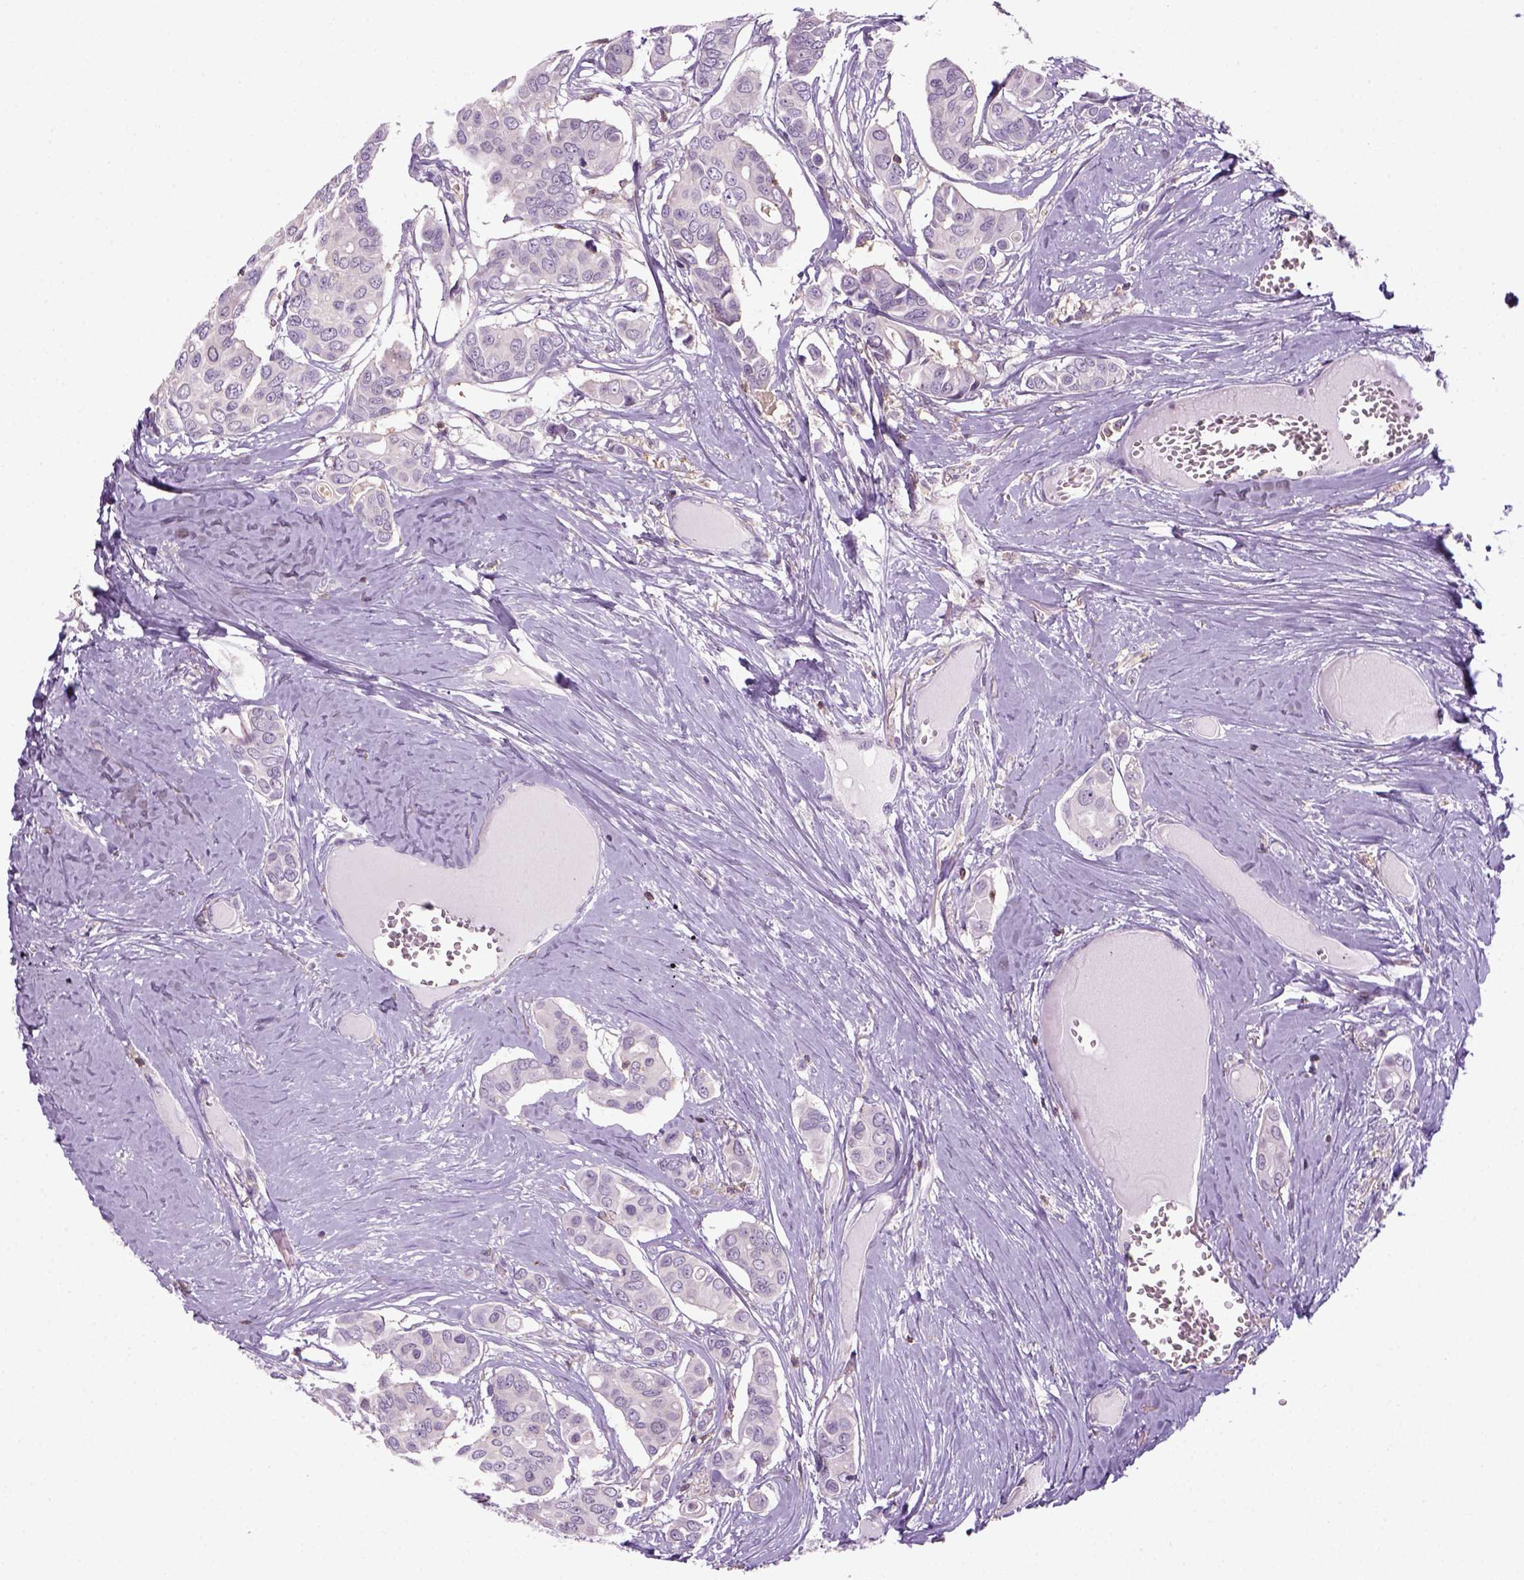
{"staining": {"intensity": "negative", "quantity": "none", "location": "none"}, "tissue": "breast cancer", "cell_type": "Tumor cells", "image_type": "cancer", "snomed": [{"axis": "morphology", "description": "Duct carcinoma"}, {"axis": "topography", "description": "Breast"}], "caption": "This is an immunohistochemistry histopathology image of breast invasive ductal carcinoma. There is no staining in tumor cells.", "gene": "GOT1", "patient": {"sex": "female", "age": 54}}